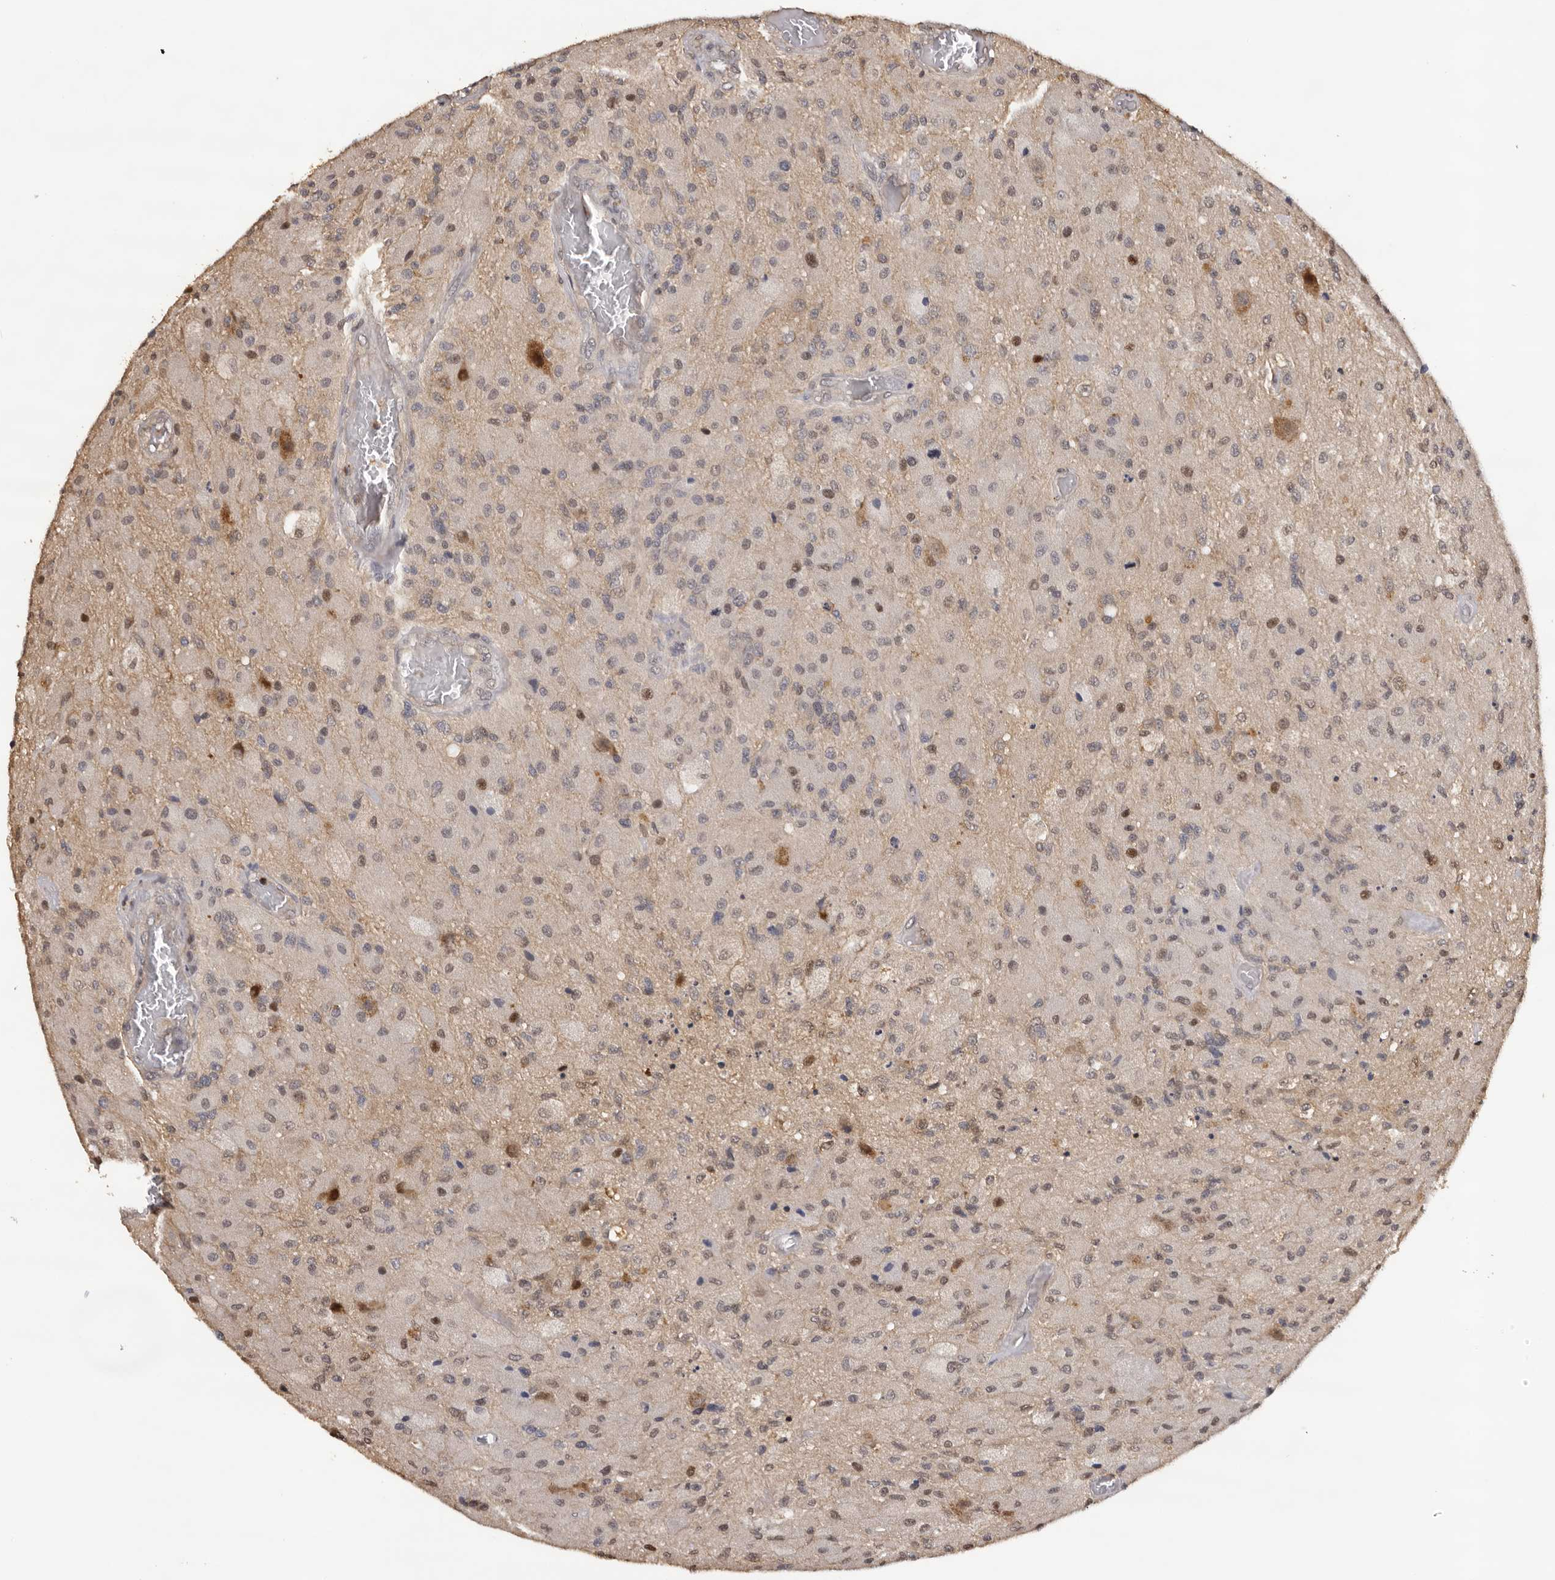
{"staining": {"intensity": "weak", "quantity": "<25%", "location": "cytoplasmic/membranous,nuclear"}, "tissue": "glioma", "cell_type": "Tumor cells", "image_type": "cancer", "snomed": [{"axis": "morphology", "description": "Normal tissue, NOS"}, {"axis": "morphology", "description": "Glioma, malignant, High grade"}, {"axis": "topography", "description": "Cerebral cortex"}], "caption": "Immunohistochemical staining of malignant high-grade glioma displays no significant expression in tumor cells.", "gene": "KIF2B", "patient": {"sex": "male", "age": 77}}